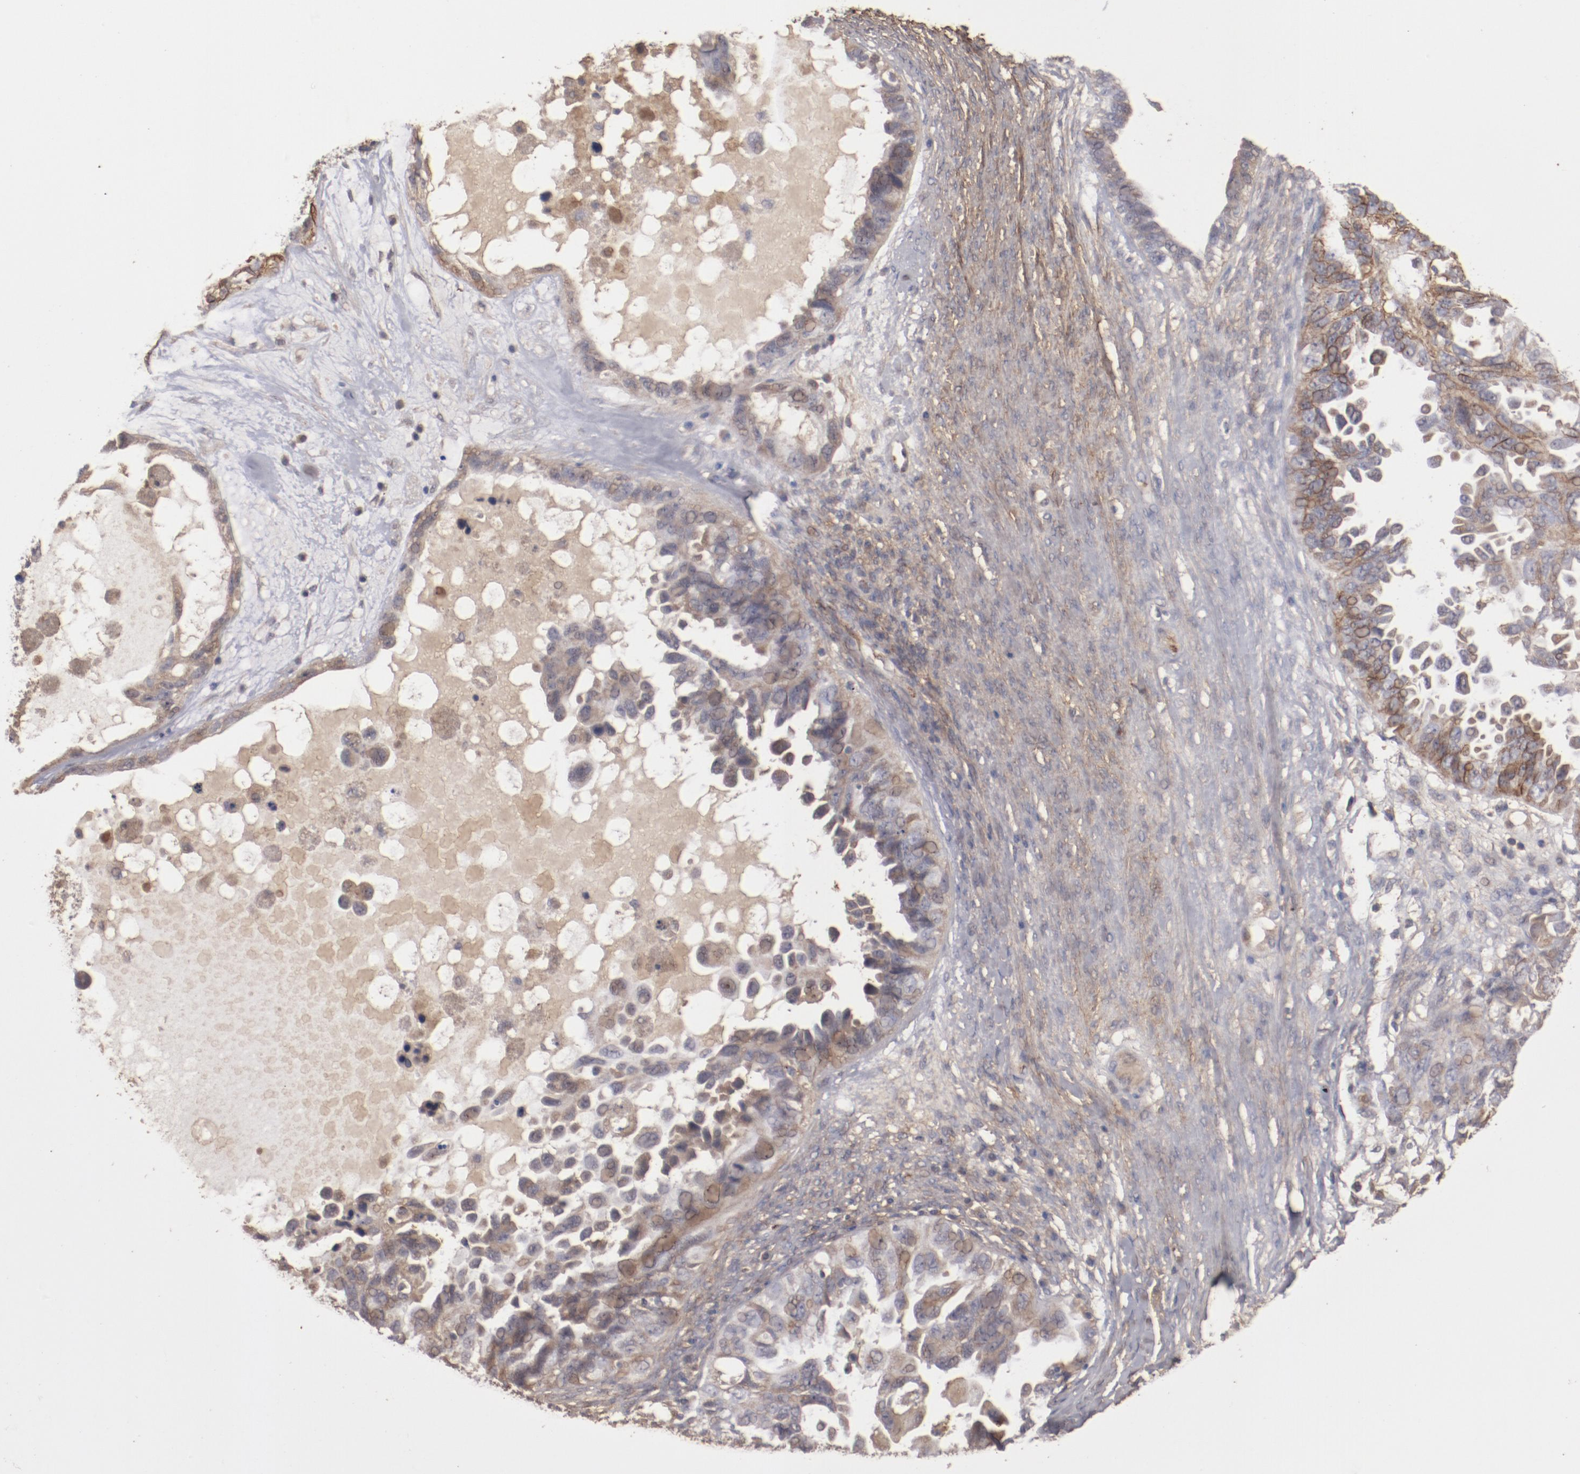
{"staining": {"intensity": "moderate", "quantity": ">75%", "location": "cytoplasmic/membranous"}, "tissue": "ovarian cancer", "cell_type": "Tumor cells", "image_type": "cancer", "snomed": [{"axis": "morphology", "description": "Cystadenocarcinoma, serous, NOS"}, {"axis": "topography", "description": "Ovary"}], "caption": "This micrograph shows ovarian cancer (serous cystadenocarcinoma) stained with immunohistochemistry to label a protein in brown. The cytoplasmic/membranous of tumor cells show moderate positivity for the protein. Nuclei are counter-stained blue.", "gene": "DIPK2B", "patient": {"sex": "female", "age": 82}}